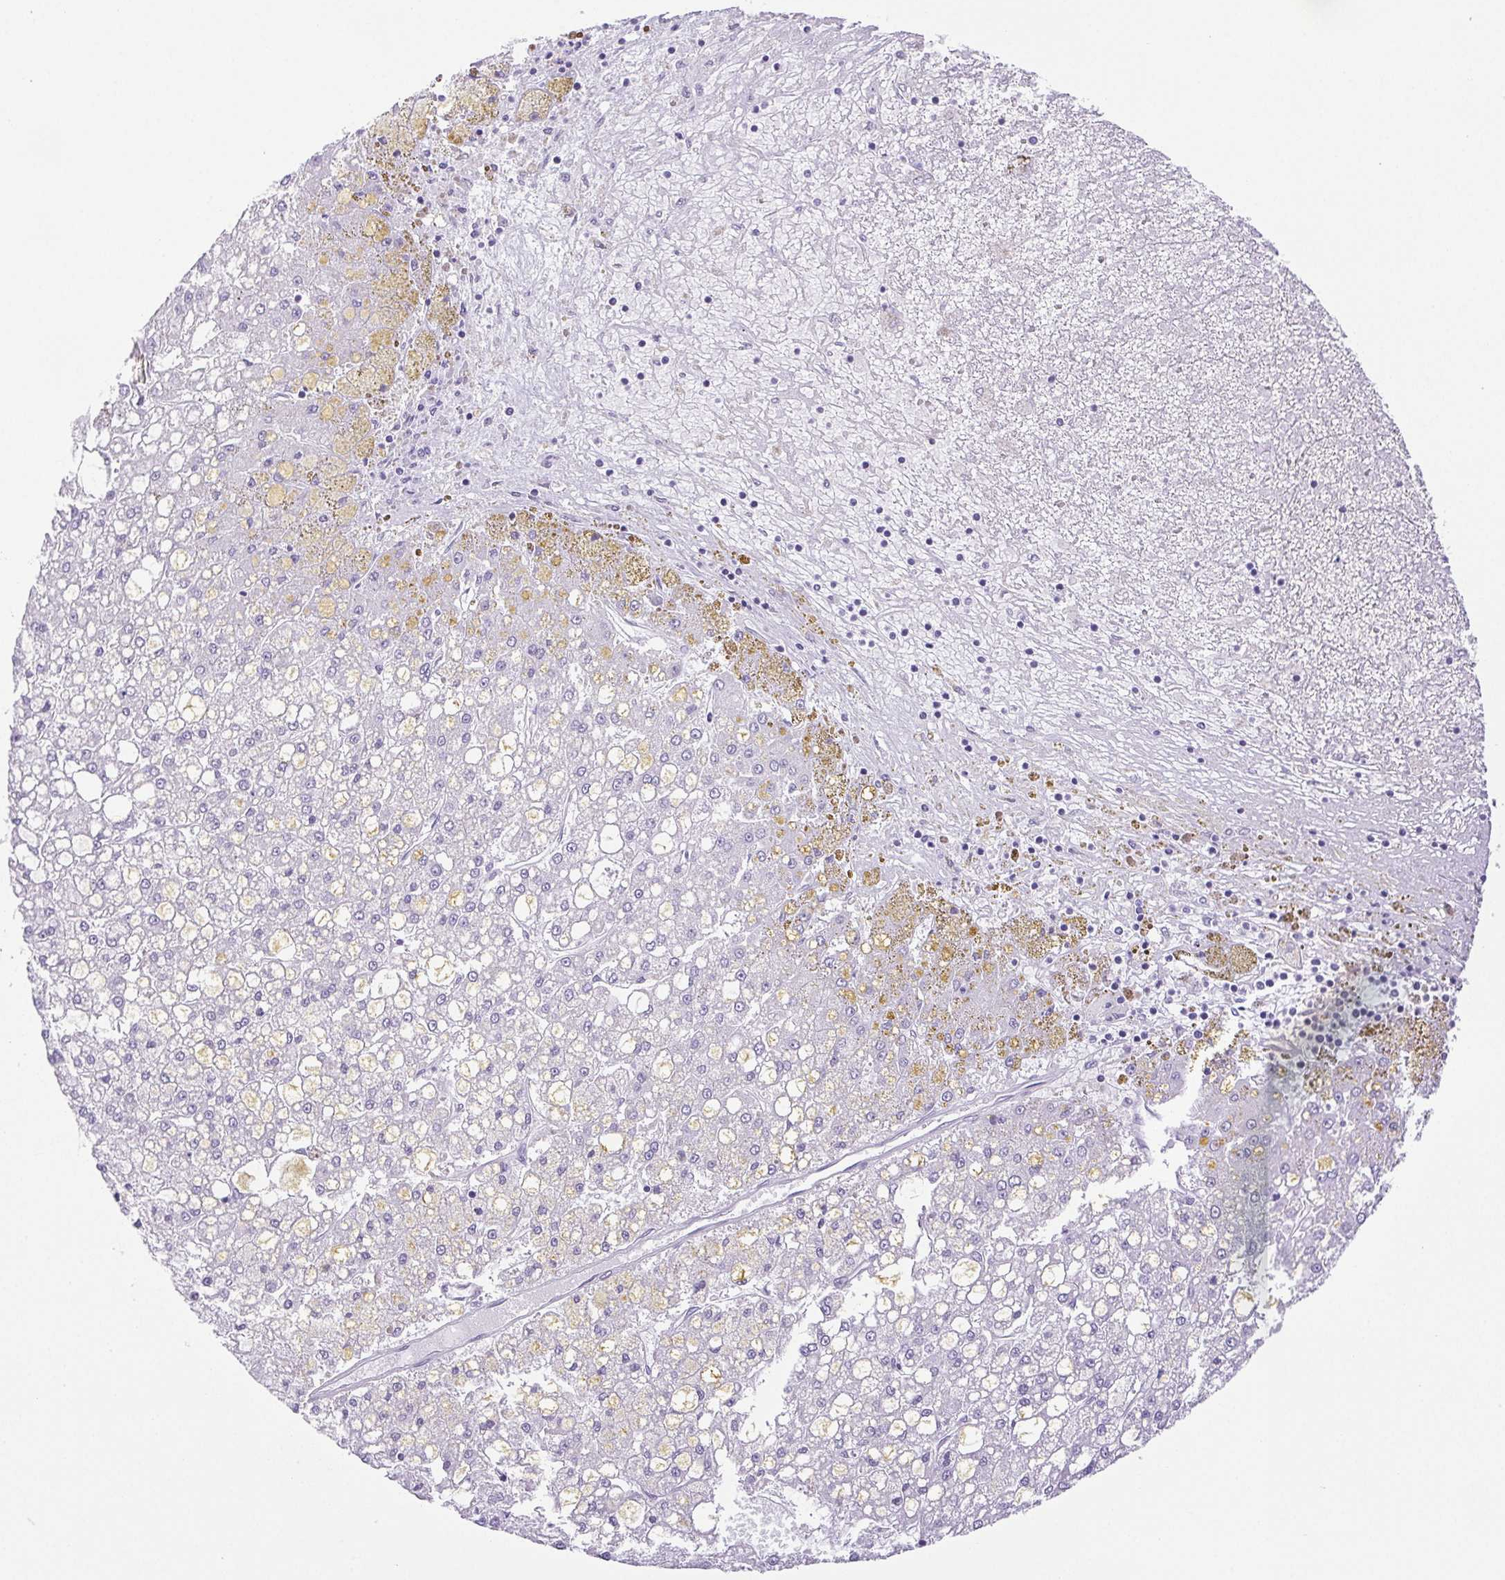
{"staining": {"intensity": "negative", "quantity": "none", "location": "none"}, "tissue": "liver cancer", "cell_type": "Tumor cells", "image_type": "cancer", "snomed": [{"axis": "morphology", "description": "Carcinoma, Hepatocellular, NOS"}, {"axis": "topography", "description": "Liver"}], "caption": "An immunohistochemistry image of liver hepatocellular carcinoma is shown. There is no staining in tumor cells of liver hepatocellular carcinoma.", "gene": "HLA-G", "patient": {"sex": "male", "age": 67}}